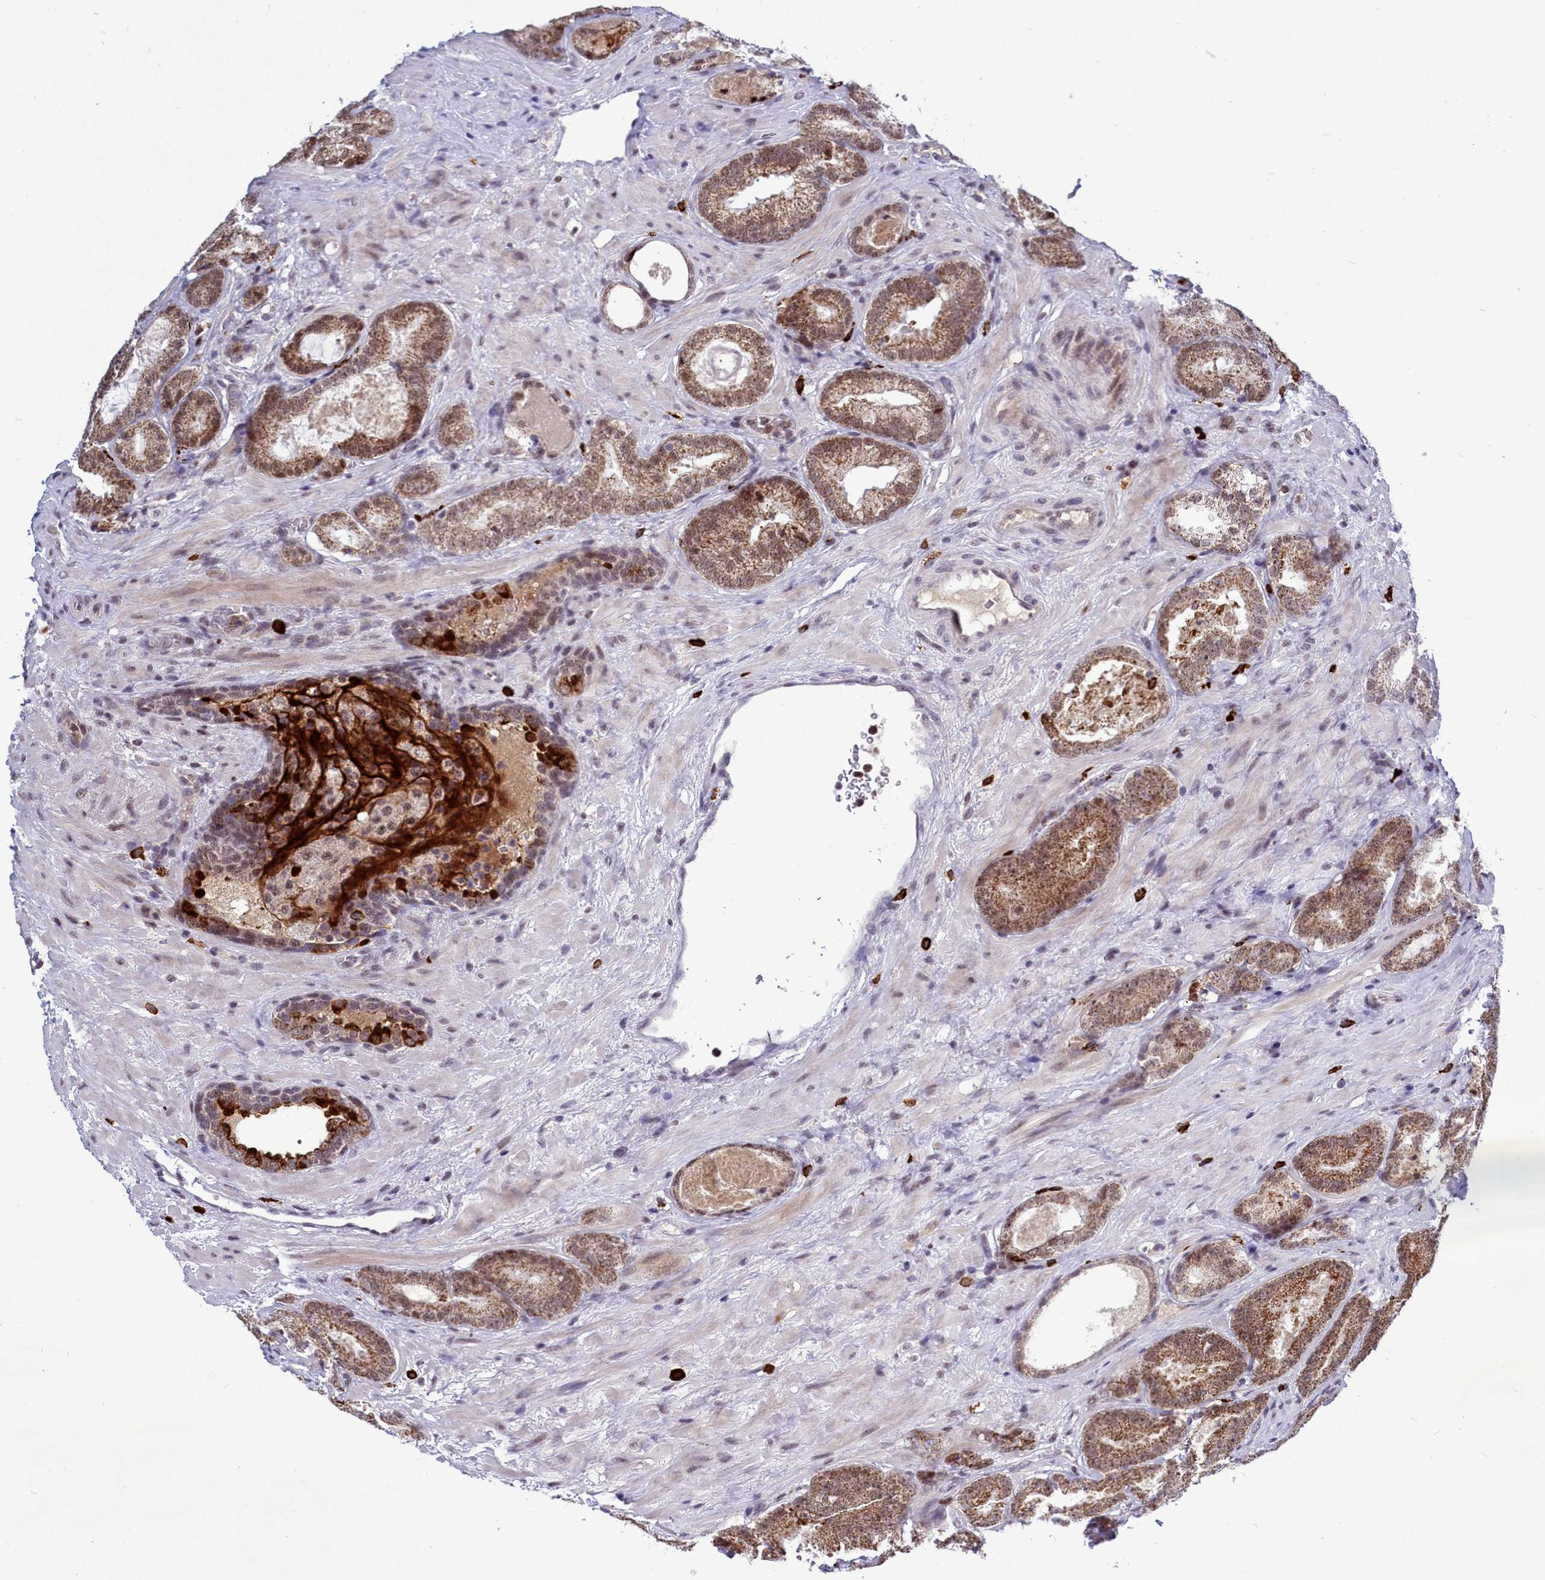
{"staining": {"intensity": "moderate", "quantity": ">75%", "location": "cytoplasmic/membranous,nuclear"}, "tissue": "prostate cancer", "cell_type": "Tumor cells", "image_type": "cancer", "snomed": [{"axis": "morphology", "description": "Adenocarcinoma, High grade"}, {"axis": "topography", "description": "Prostate"}], "caption": "IHC image of human adenocarcinoma (high-grade) (prostate) stained for a protein (brown), which shows medium levels of moderate cytoplasmic/membranous and nuclear expression in approximately >75% of tumor cells.", "gene": "POM121L2", "patient": {"sex": "male", "age": 66}}